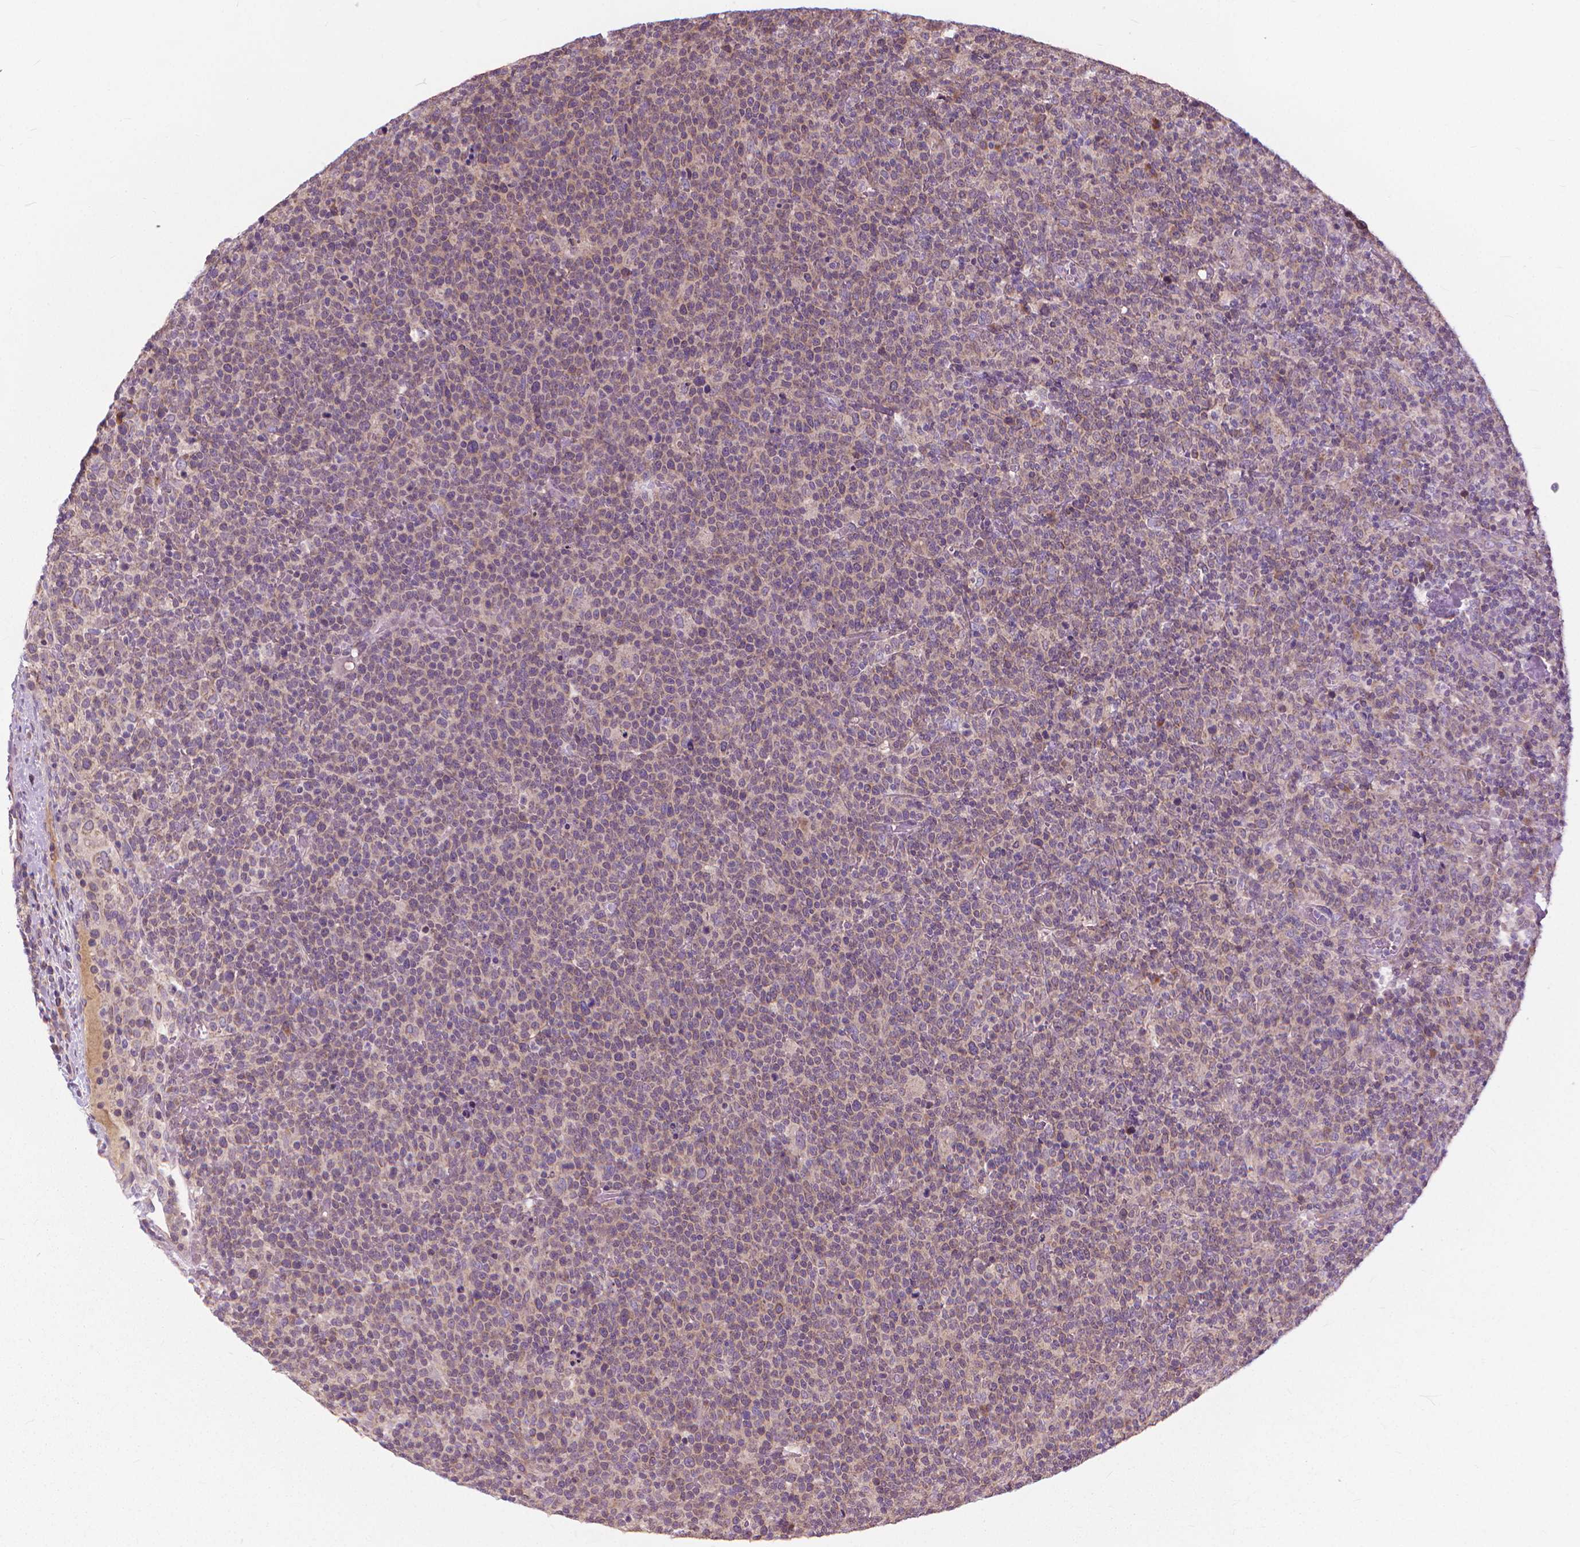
{"staining": {"intensity": "negative", "quantity": "none", "location": "none"}, "tissue": "lymphoma", "cell_type": "Tumor cells", "image_type": "cancer", "snomed": [{"axis": "morphology", "description": "Malignant lymphoma, non-Hodgkin's type, High grade"}, {"axis": "topography", "description": "Lymph node"}], "caption": "Human lymphoma stained for a protein using immunohistochemistry (IHC) shows no positivity in tumor cells.", "gene": "NUDT1", "patient": {"sex": "male", "age": 61}}